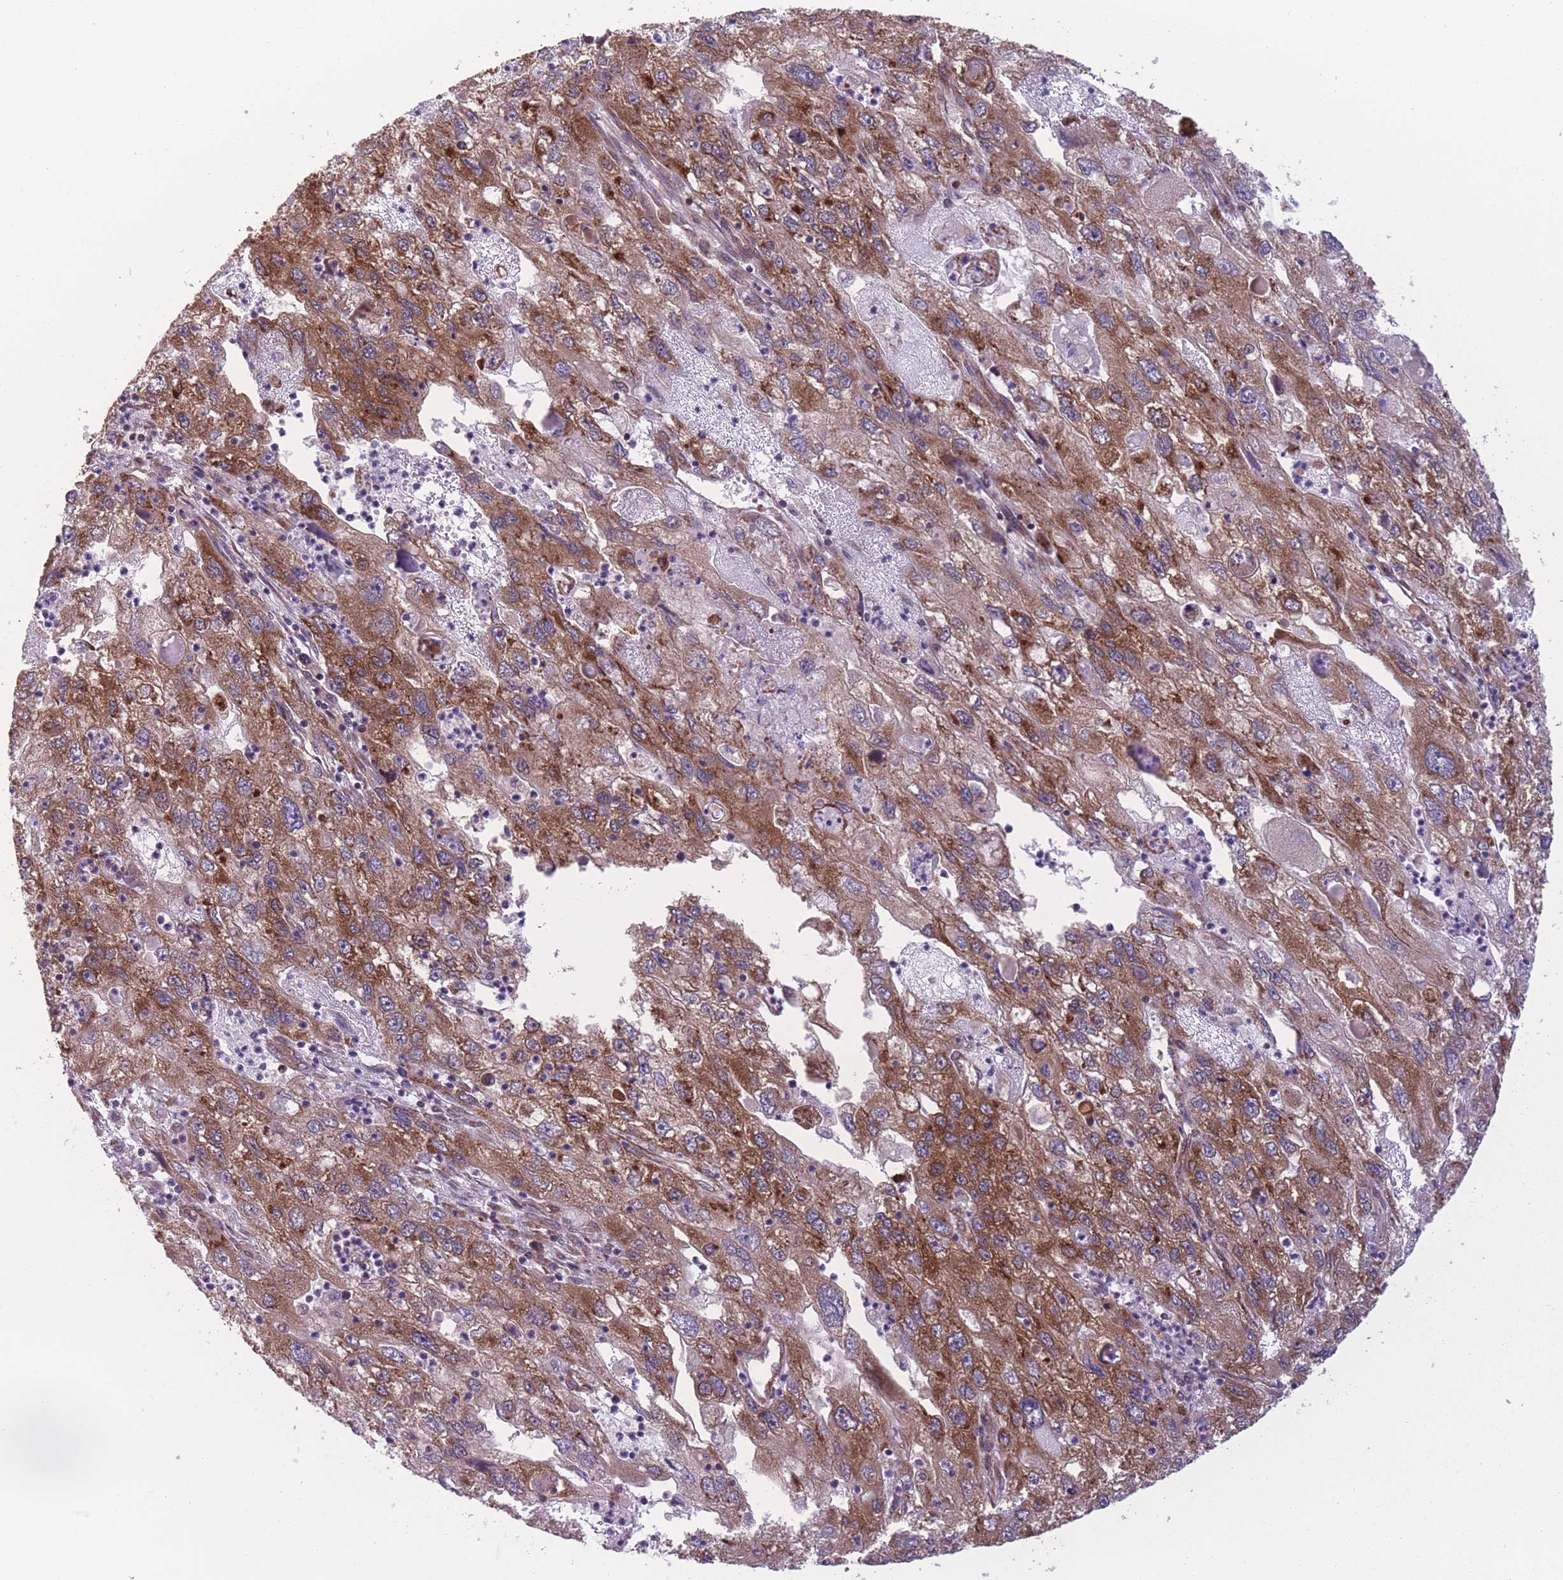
{"staining": {"intensity": "moderate", "quantity": ">75%", "location": "cytoplasmic/membranous"}, "tissue": "endometrial cancer", "cell_type": "Tumor cells", "image_type": "cancer", "snomed": [{"axis": "morphology", "description": "Adenocarcinoma, NOS"}, {"axis": "topography", "description": "Endometrium"}], "caption": "Endometrial cancer (adenocarcinoma) was stained to show a protein in brown. There is medium levels of moderate cytoplasmic/membranous staining in approximately >75% of tumor cells.", "gene": "CCT6B", "patient": {"sex": "female", "age": 49}}